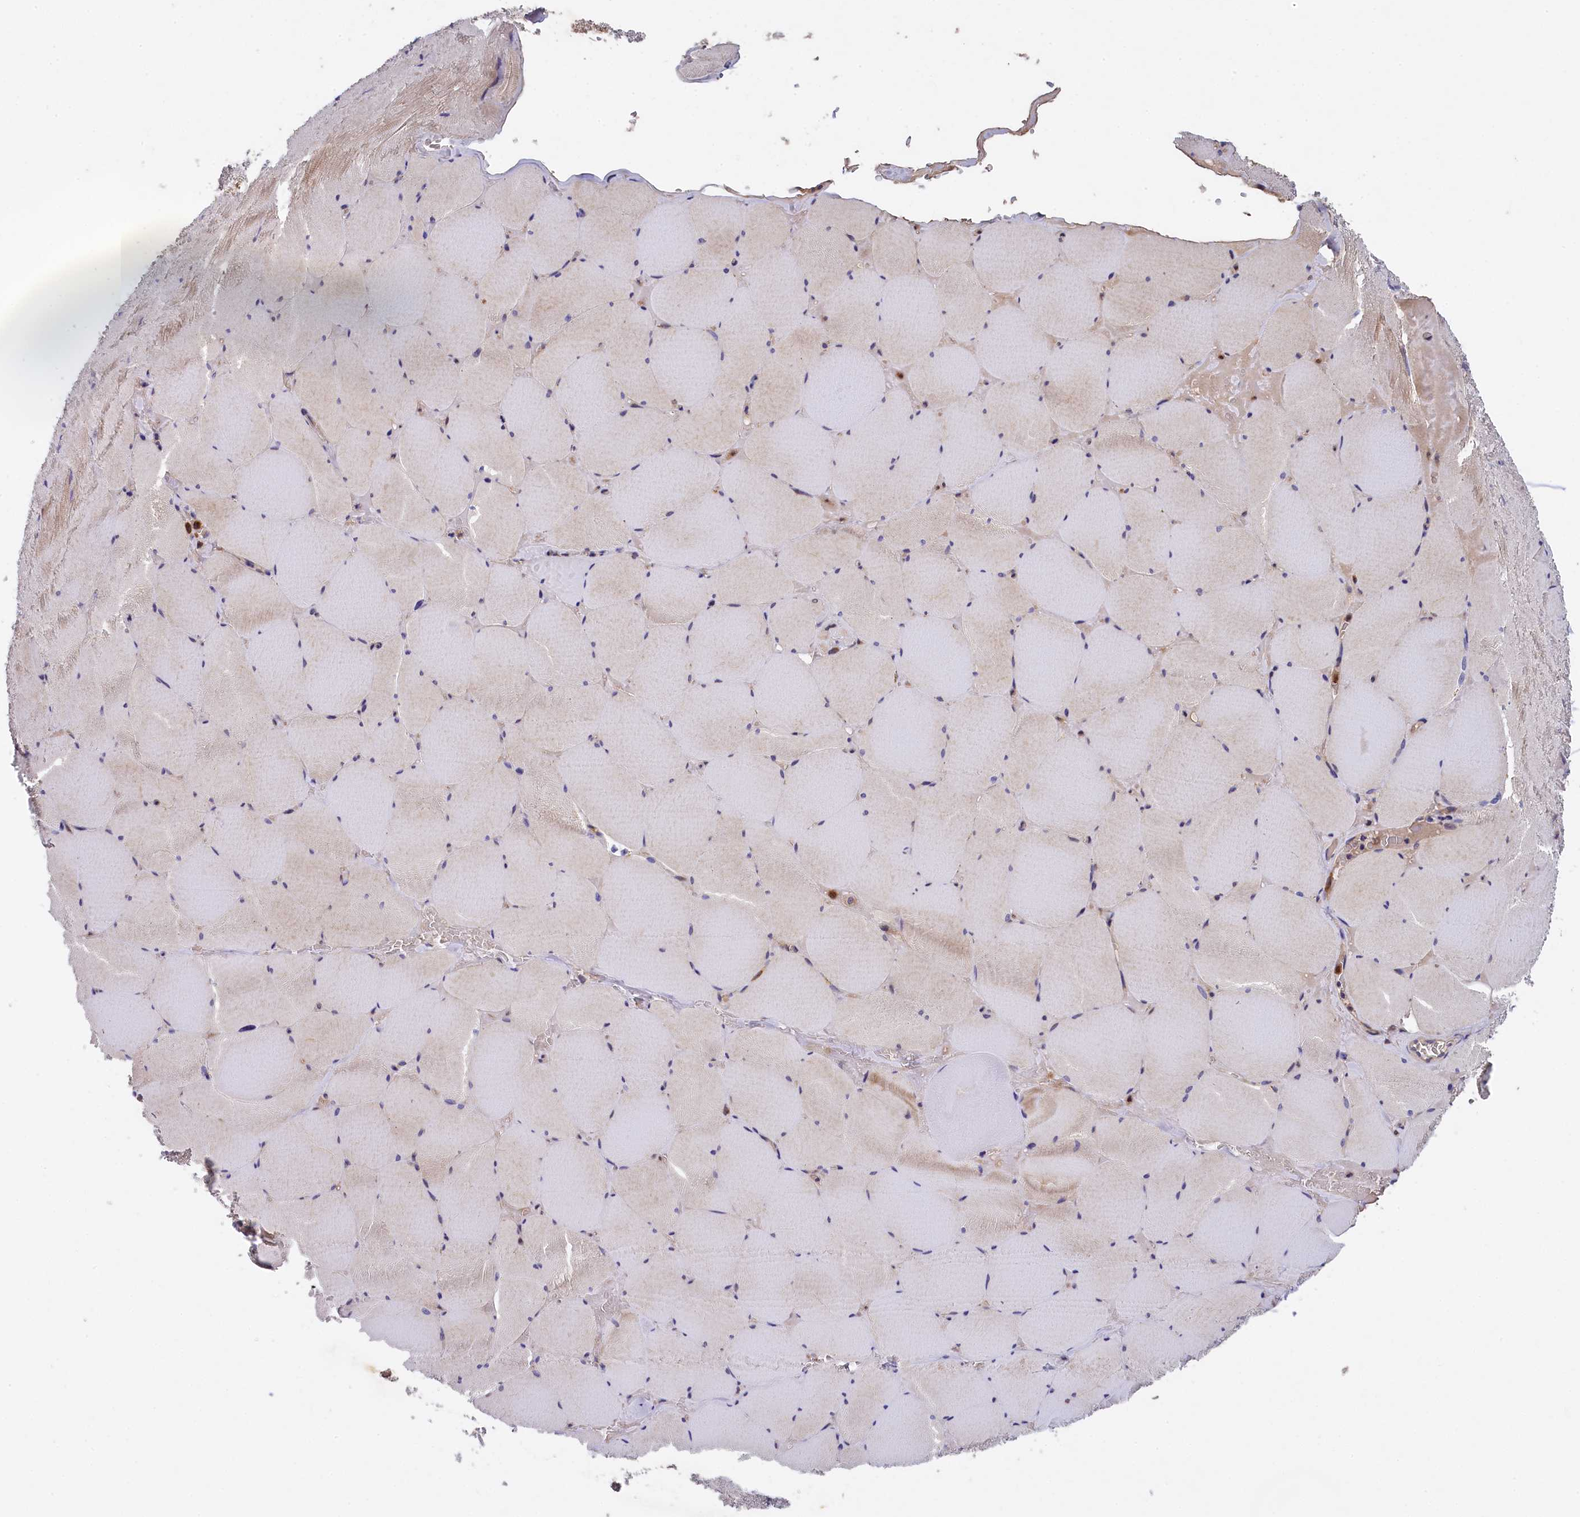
{"staining": {"intensity": "moderate", "quantity": "25%-75%", "location": "cytoplasmic/membranous"}, "tissue": "skeletal muscle", "cell_type": "Myocytes", "image_type": "normal", "snomed": [{"axis": "morphology", "description": "Normal tissue, NOS"}, {"axis": "topography", "description": "Skeletal muscle"}, {"axis": "topography", "description": "Head-Neck"}], "caption": "Immunohistochemical staining of normal human skeletal muscle displays 25%-75% levels of moderate cytoplasmic/membranous protein staining in approximately 25%-75% of myocytes. Using DAB (brown) and hematoxylin (blue) stains, captured at high magnification using brightfield microscopy.", "gene": "NAIP", "patient": {"sex": "male", "age": 66}}